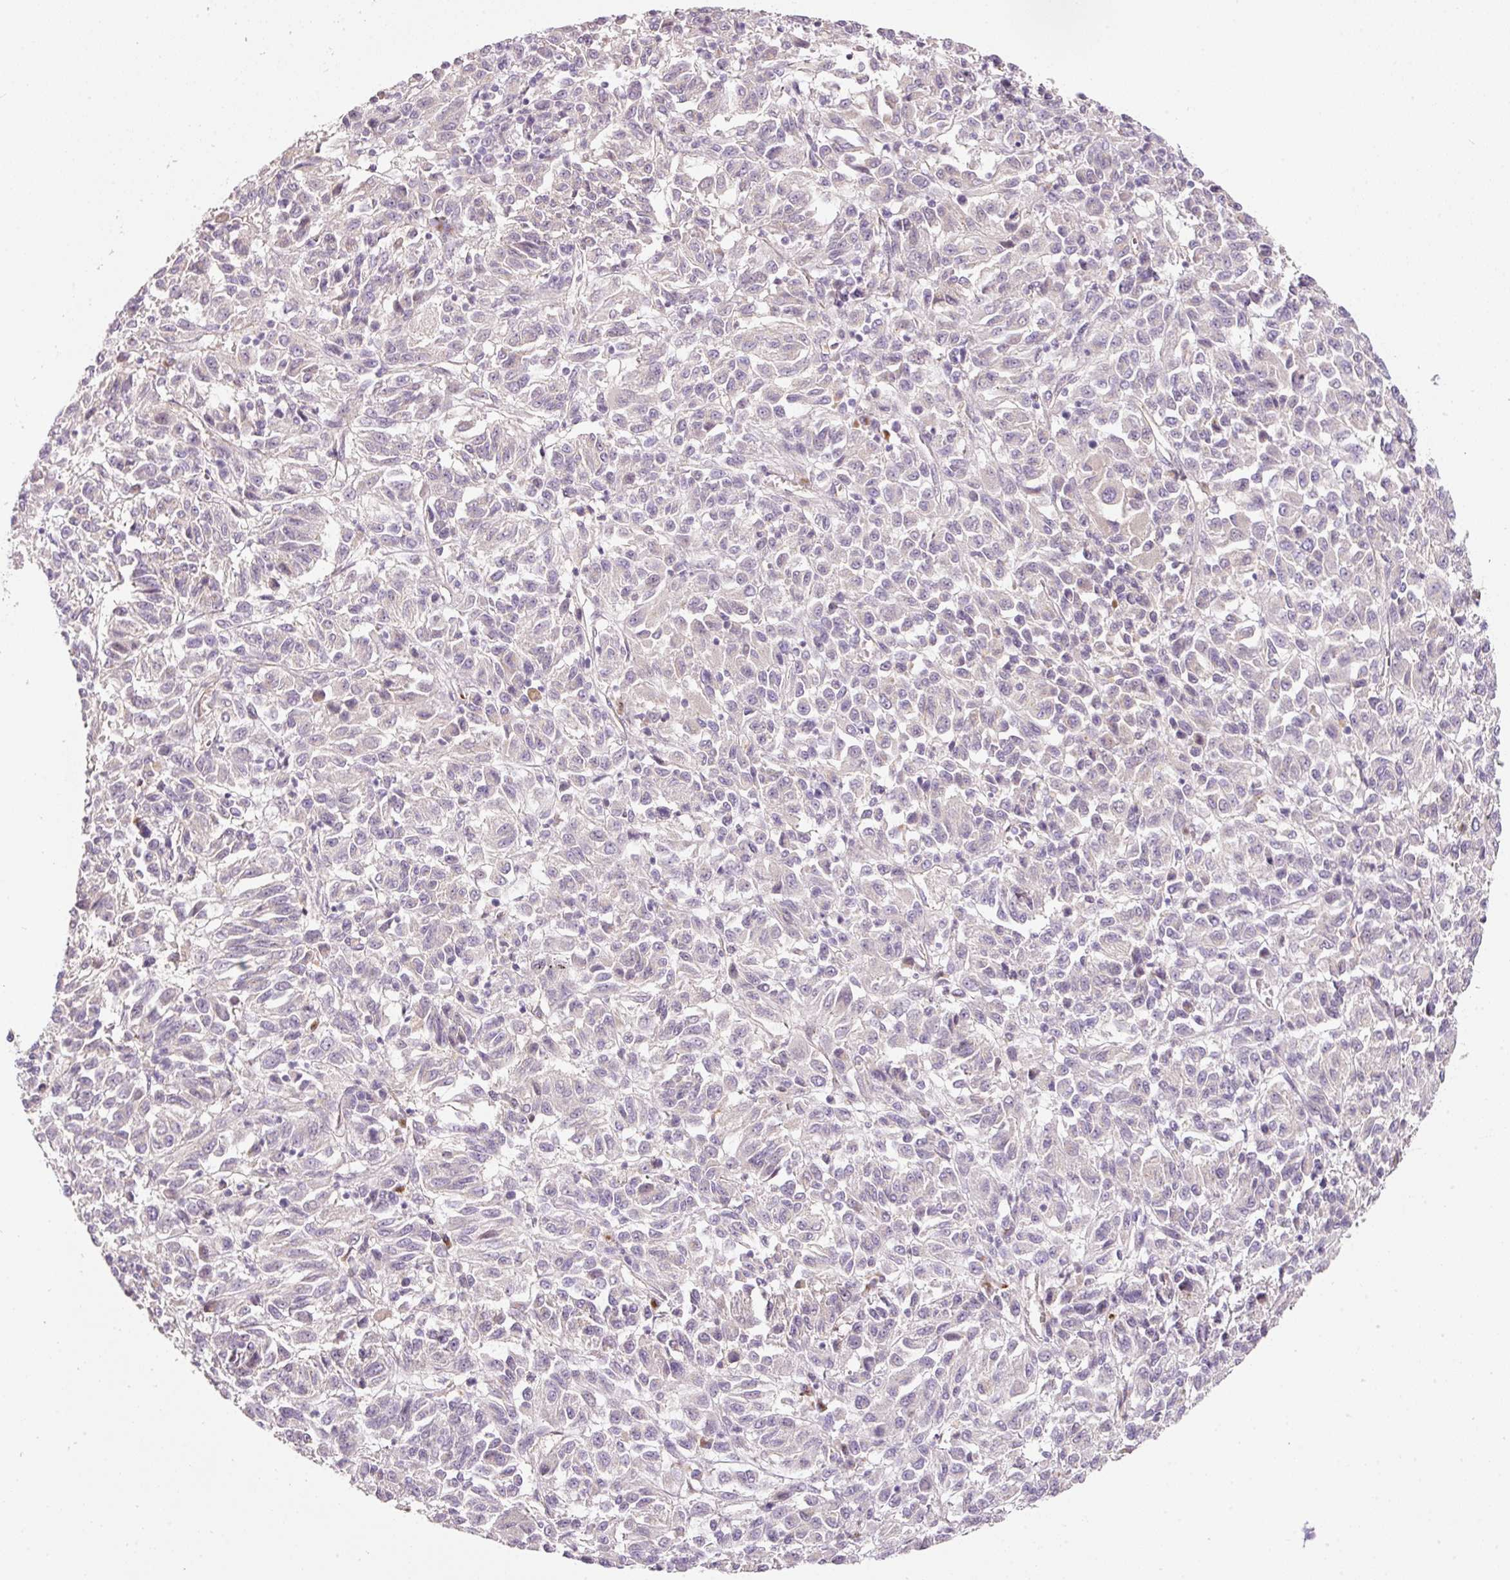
{"staining": {"intensity": "negative", "quantity": "none", "location": "none"}, "tissue": "melanoma", "cell_type": "Tumor cells", "image_type": "cancer", "snomed": [{"axis": "morphology", "description": "Malignant melanoma, Metastatic site"}, {"axis": "topography", "description": "Lung"}], "caption": "Tumor cells are negative for protein expression in human melanoma. (DAB (3,3'-diaminobenzidine) IHC visualized using brightfield microscopy, high magnification).", "gene": "NBPF11", "patient": {"sex": "male", "age": 64}}